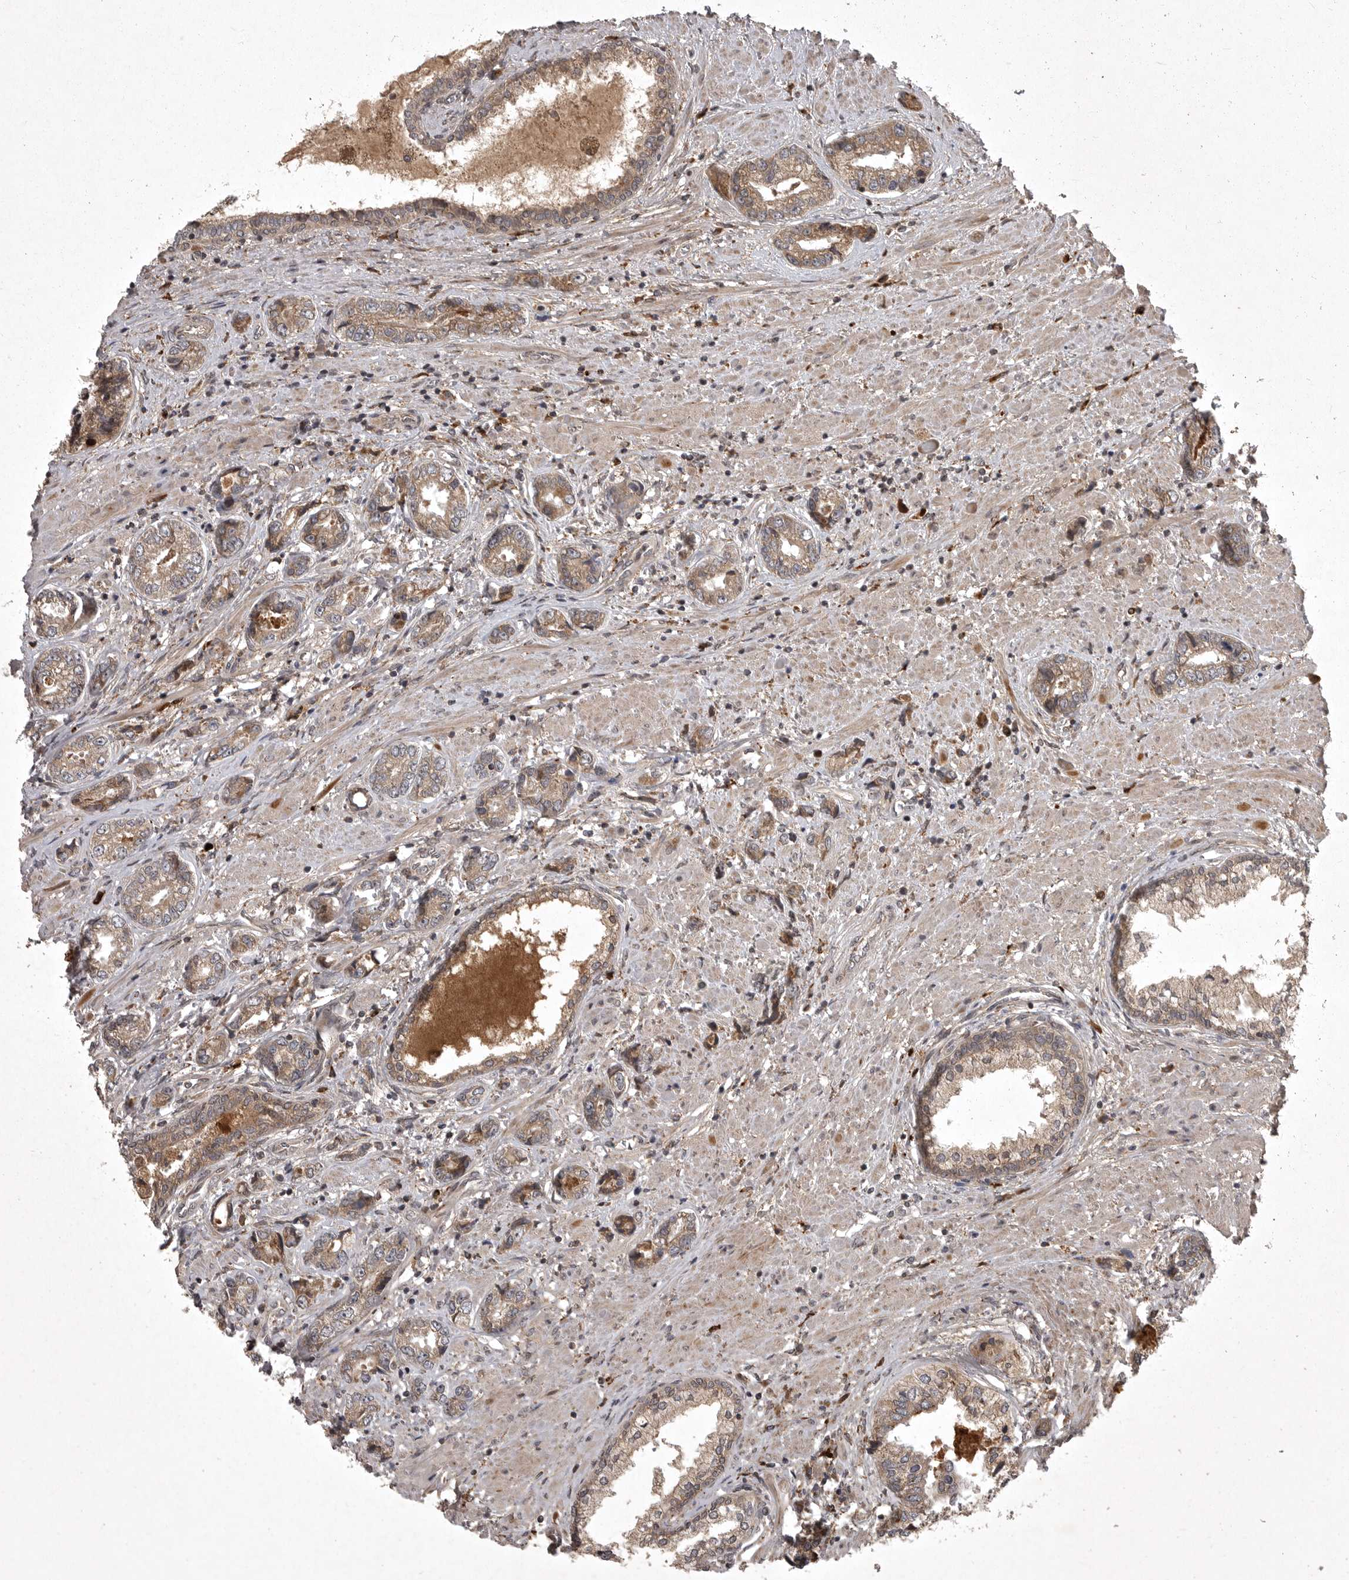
{"staining": {"intensity": "moderate", "quantity": "25%-75%", "location": "cytoplasmic/membranous"}, "tissue": "prostate cancer", "cell_type": "Tumor cells", "image_type": "cancer", "snomed": [{"axis": "morphology", "description": "Adenocarcinoma, High grade"}, {"axis": "topography", "description": "Prostate"}], "caption": "This photomicrograph displays IHC staining of human high-grade adenocarcinoma (prostate), with medium moderate cytoplasmic/membranous expression in approximately 25%-75% of tumor cells.", "gene": "GPR31", "patient": {"sex": "male", "age": 61}}